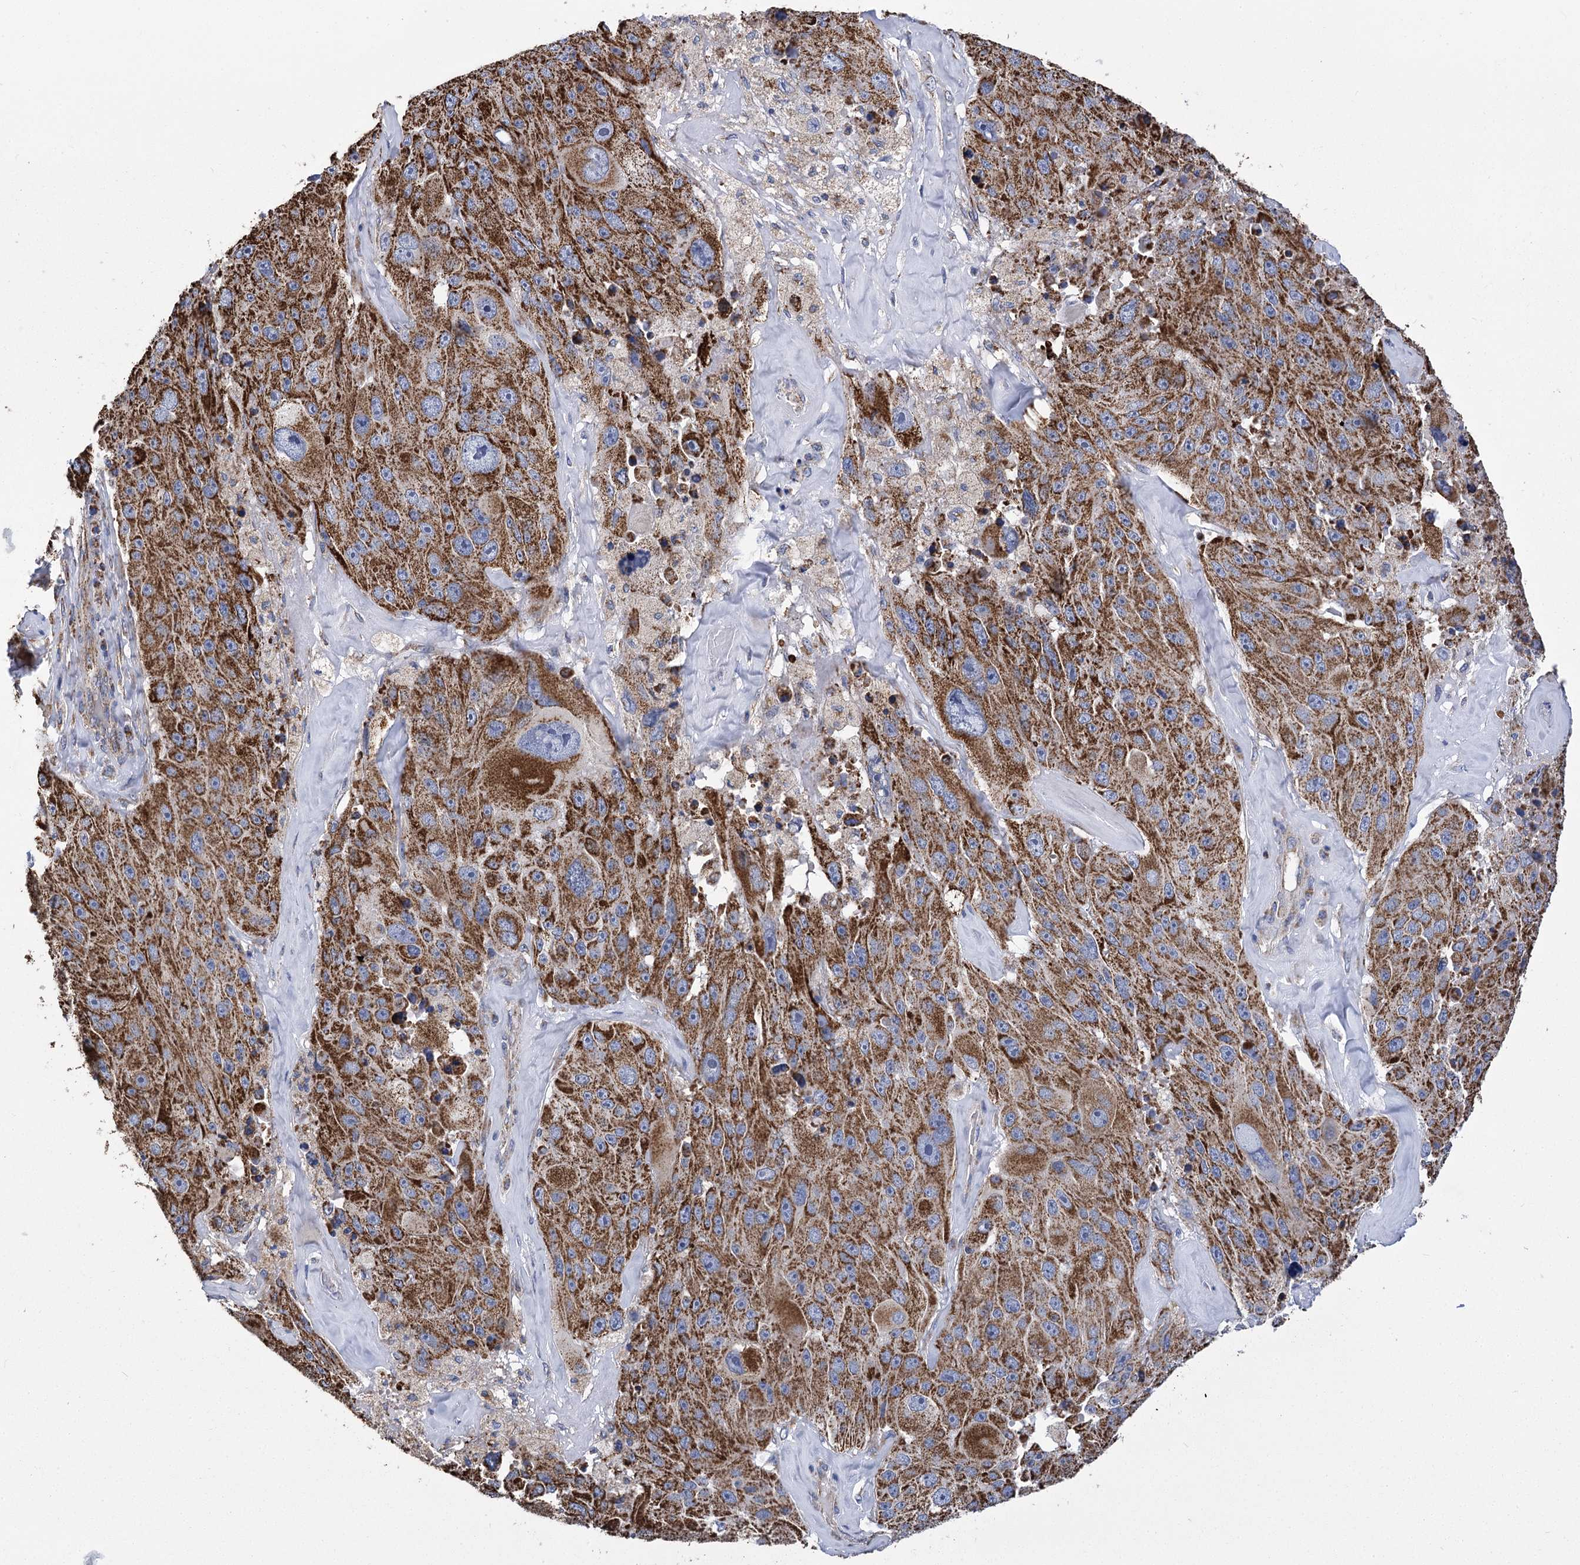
{"staining": {"intensity": "strong", "quantity": ">75%", "location": "cytoplasmic/membranous"}, "tissue": "melanoma", "cell_type": "Tumor cells", "image_type": "cancer", "snomed": [{"axis": "morphology", "description": "Malignant melanoma, Metastatic site"}, {"axis": "topography", "description": "Lymph node"}], "caption": "Malignant melanoma (metastatic site) stained for a protein (brown) displays strong cytoplasmic/membranous positive staining in about >75% of tumor cells.", "gene": "CCDC73", "patient": {"sex": "male", "age": 62}}